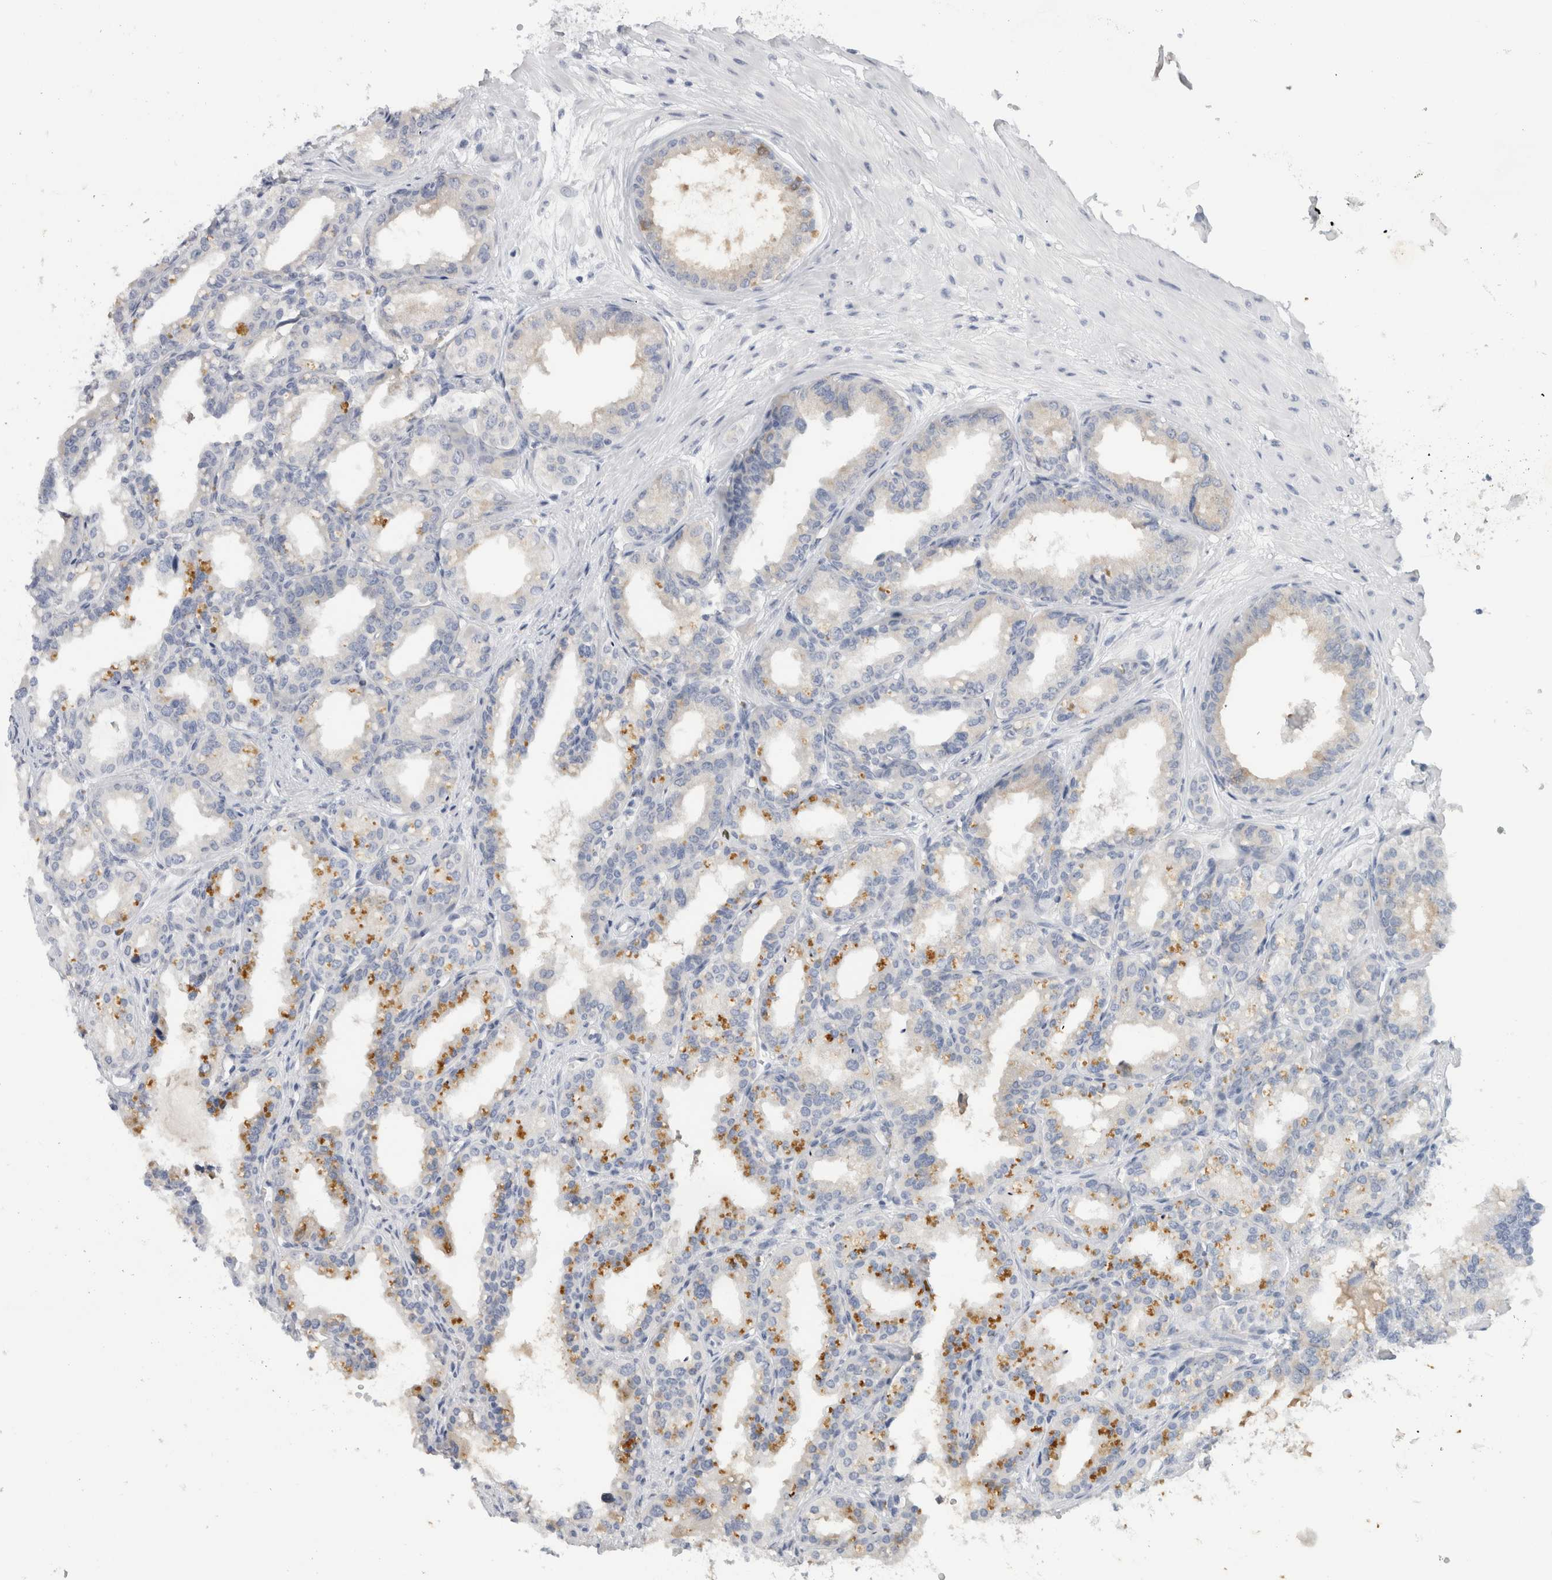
{"staining": {"intensity": "moderate", "quantity": "<25%", "location": "cytoplasmic/membranous"}, "tissue": "seminal vesicle", "cell_type": "Glandular cells", "image_type": "normal", "snomed": [{"axis": "morphology", "description": "Normal tissue, NOS"}, {"axis": "topography", "description": "Prostate"}, {"axis": "topography", "description": "Seminal veicle"}], "caption": "IHC photomicrograph of benign seminal vesicle: human seminal vesicle stained using immunohistochemistry reveals low levels of moderate protein expression localized specifically in the cytoplasmic/membranous of glandular cells, appearing as a cytoplasmic/membranous brown color.", "gene": "TONSL", "patient": {"sex": "male", "age": 51}}